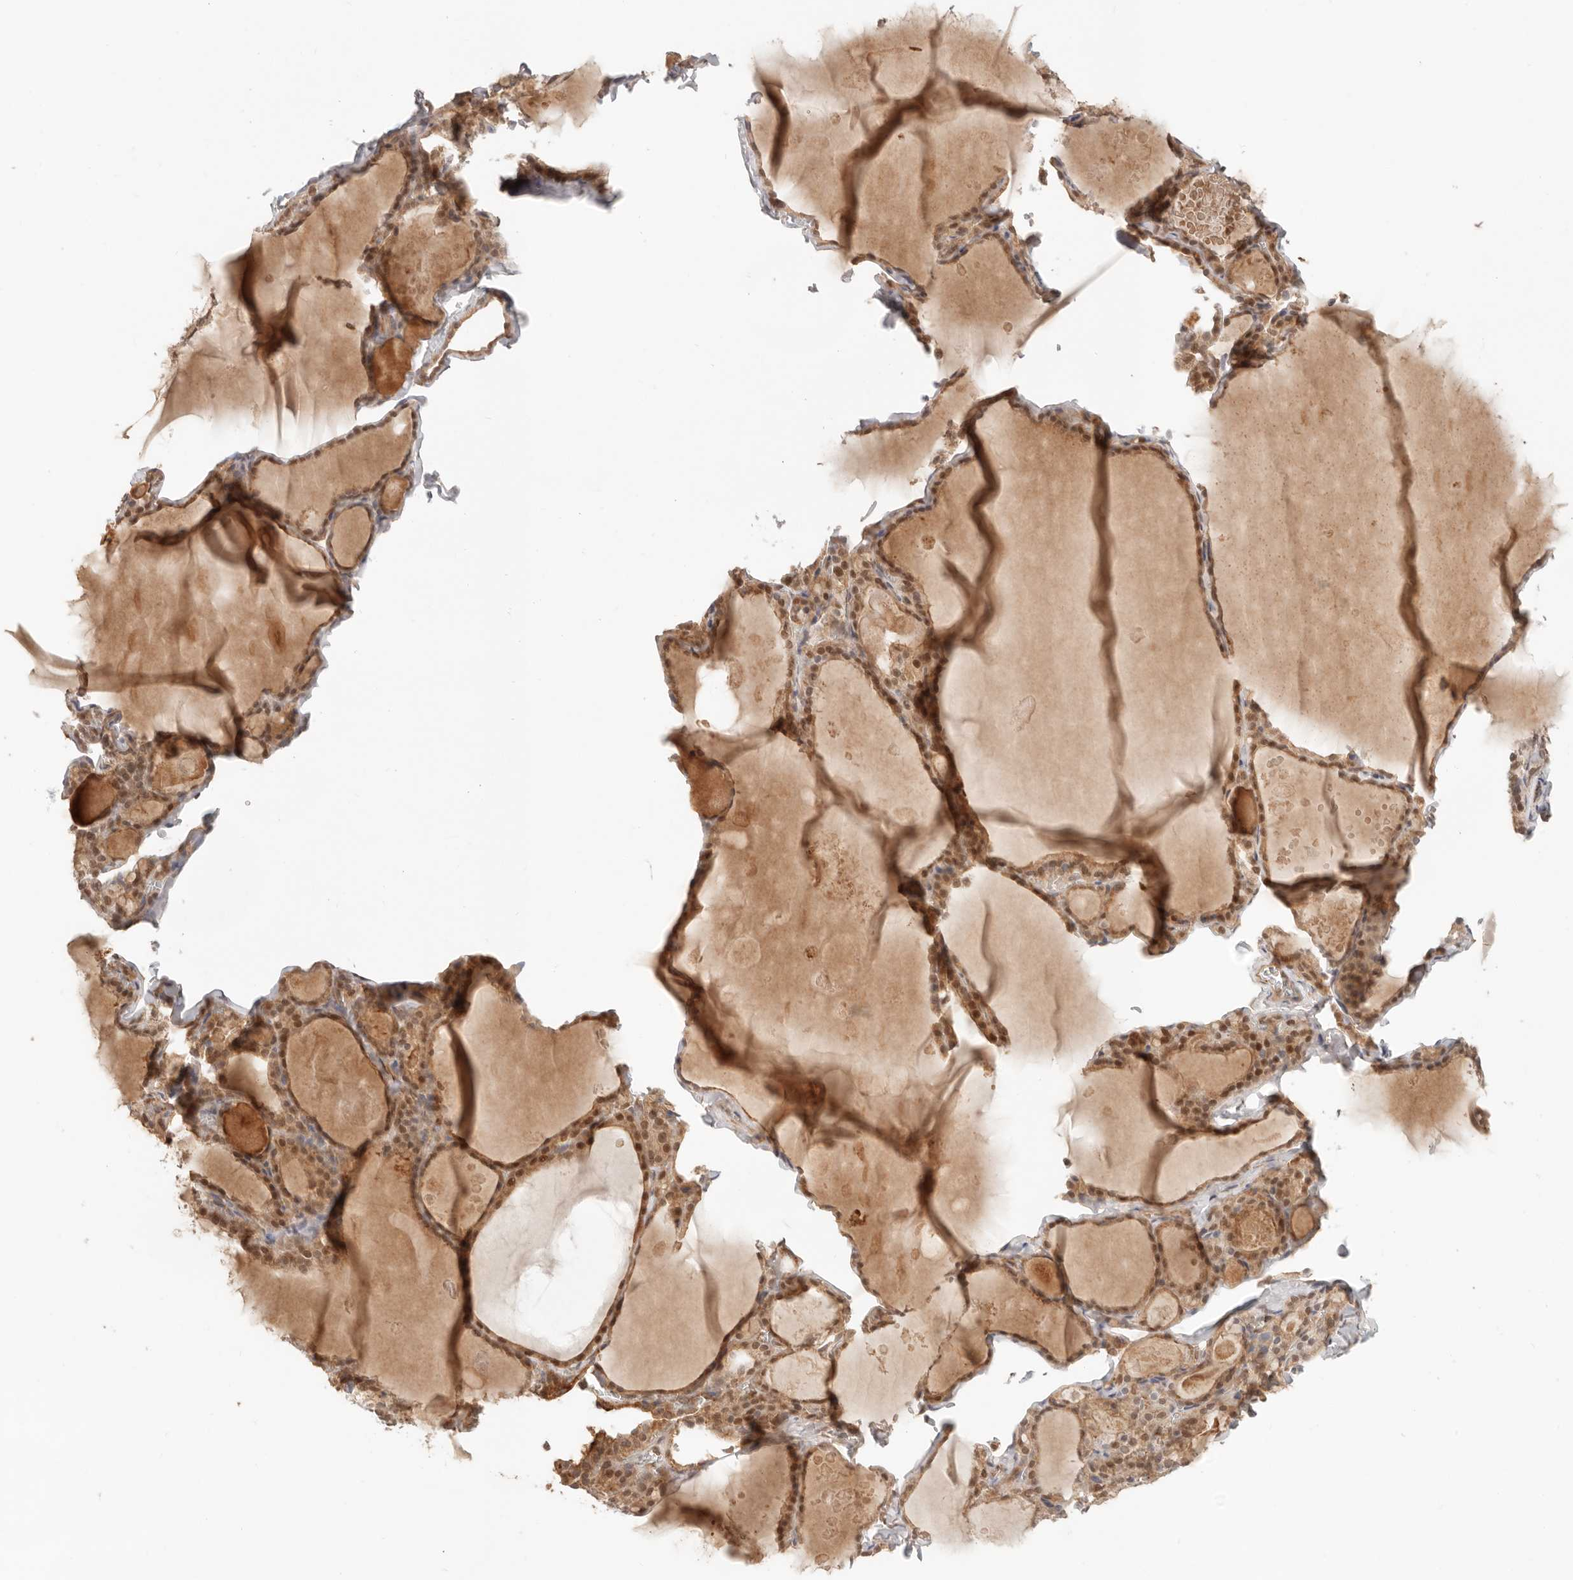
{"staining": {"intensity": "moderate", "quantity": ">75%", "location": "cytoplasmic/membranous,nuclear"}, "tissue": "thyroid gland", "cell_type": "Glandular cells", "image_type": "normal", "snomed": [{"axis": "morphology", "description": "Normal tissue, NOS"}, {"axis": "topography", "description": "Thyroid gland"}], "caption": "Protein analysis of unremarkable thyroid gland demonstrates moderate cytoplasmic/membranous,nuclear positivity in about >75% of glandular cells. (DAB IHC, brown staining for protein, blue staining for nuclei).", "gene": "HEXD", "patient": {"sex": "male", "age": 56}}